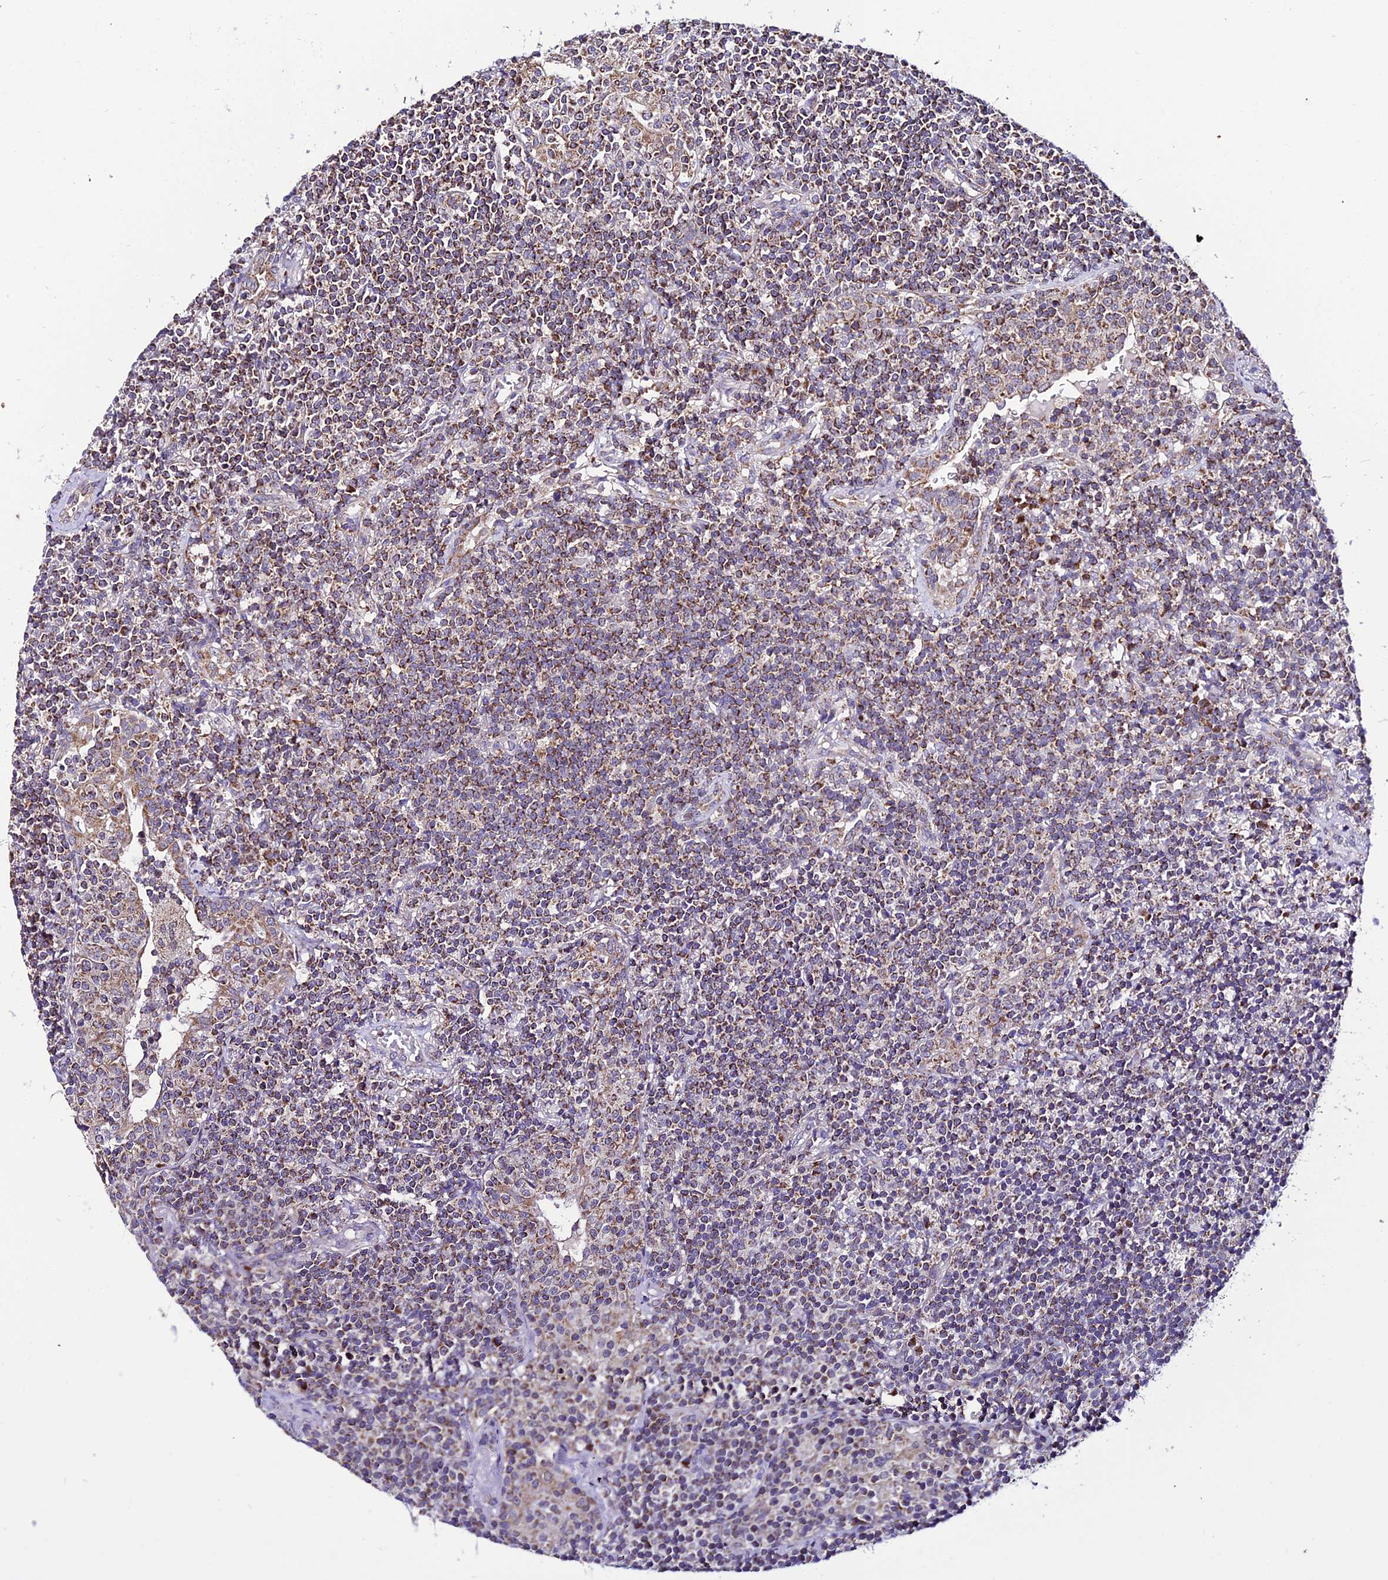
{"staining": {"intensity": "moderate", "quantity": ">75%", "location": "cytoplasmic/membranous"}, "tissue": "lymphoma", "cell_type": "Tumor cells", "image_type": "cancer", "snomed": [{"axis": "morphology", "description": "Malignant lymphoma, non-Hodgkin's type, Low grade"}, {"axis": "topography", "description": "Lung"}], "caption": "Tumor cells display medium levels of moderate cytoplasmic/membranous expression in about >75% of cells in human lymphoma.", "gene": "PSMD2", "patient": {"sex": "female", "age": 71}}